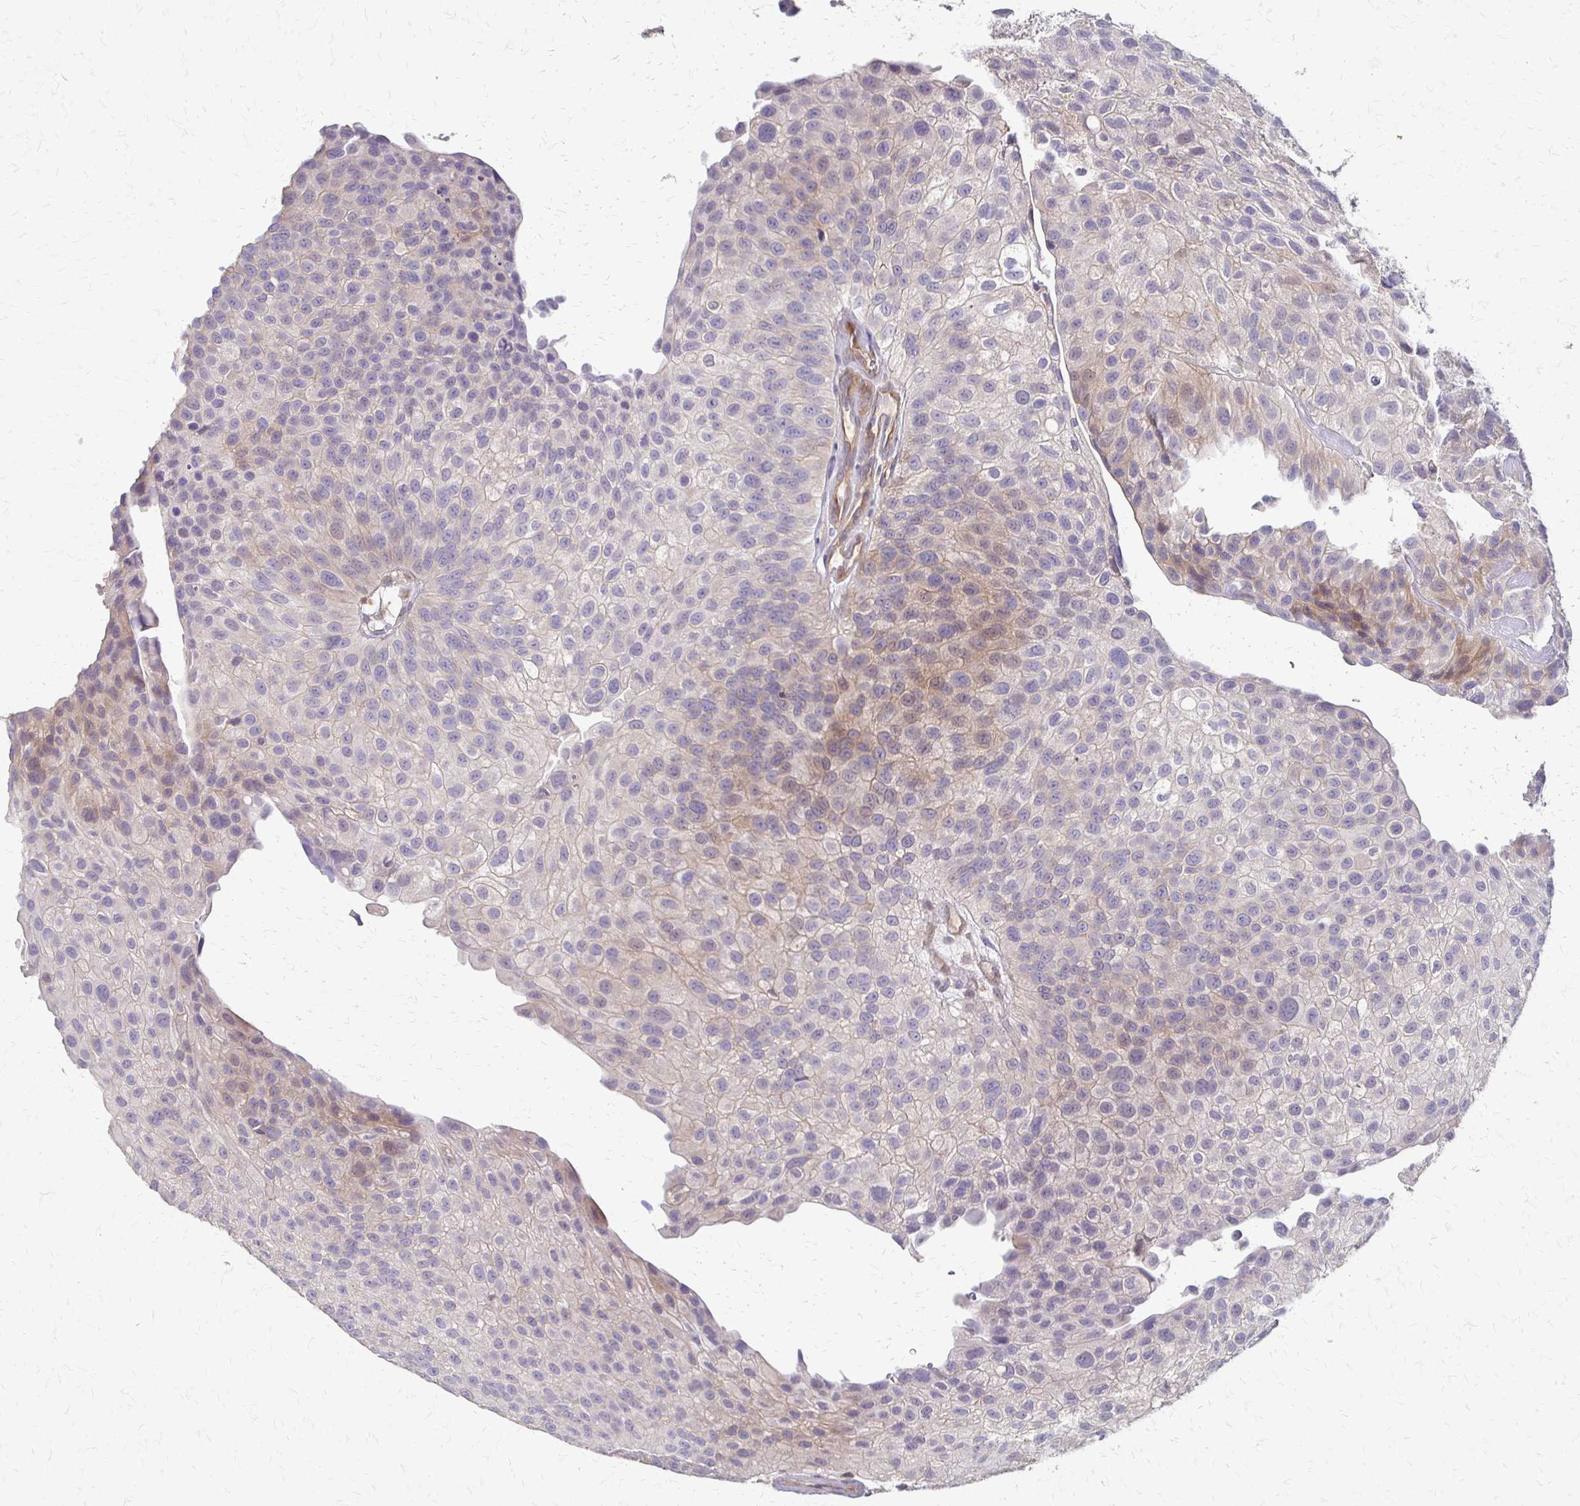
{"staining": {"intensity": "weak", "quantity": "<25%", "location": "cytoplasmic/membranous"}, "tissue": "urothelial cancer", "cell_type": "Tumor cells", "image_type": "cancer", "snomed": [{"axis": "morphology", "description": "Urothelial carcinoma, NOS"}, {"axis": "topography", "description": "Urinary bladder"}], "caption": "Immunohistochemistry of transitional cell carcinoma demonstrates no staining in tumor cells.", "gene": "CFL2", "patient": {"sex": "male", "age": 87}}